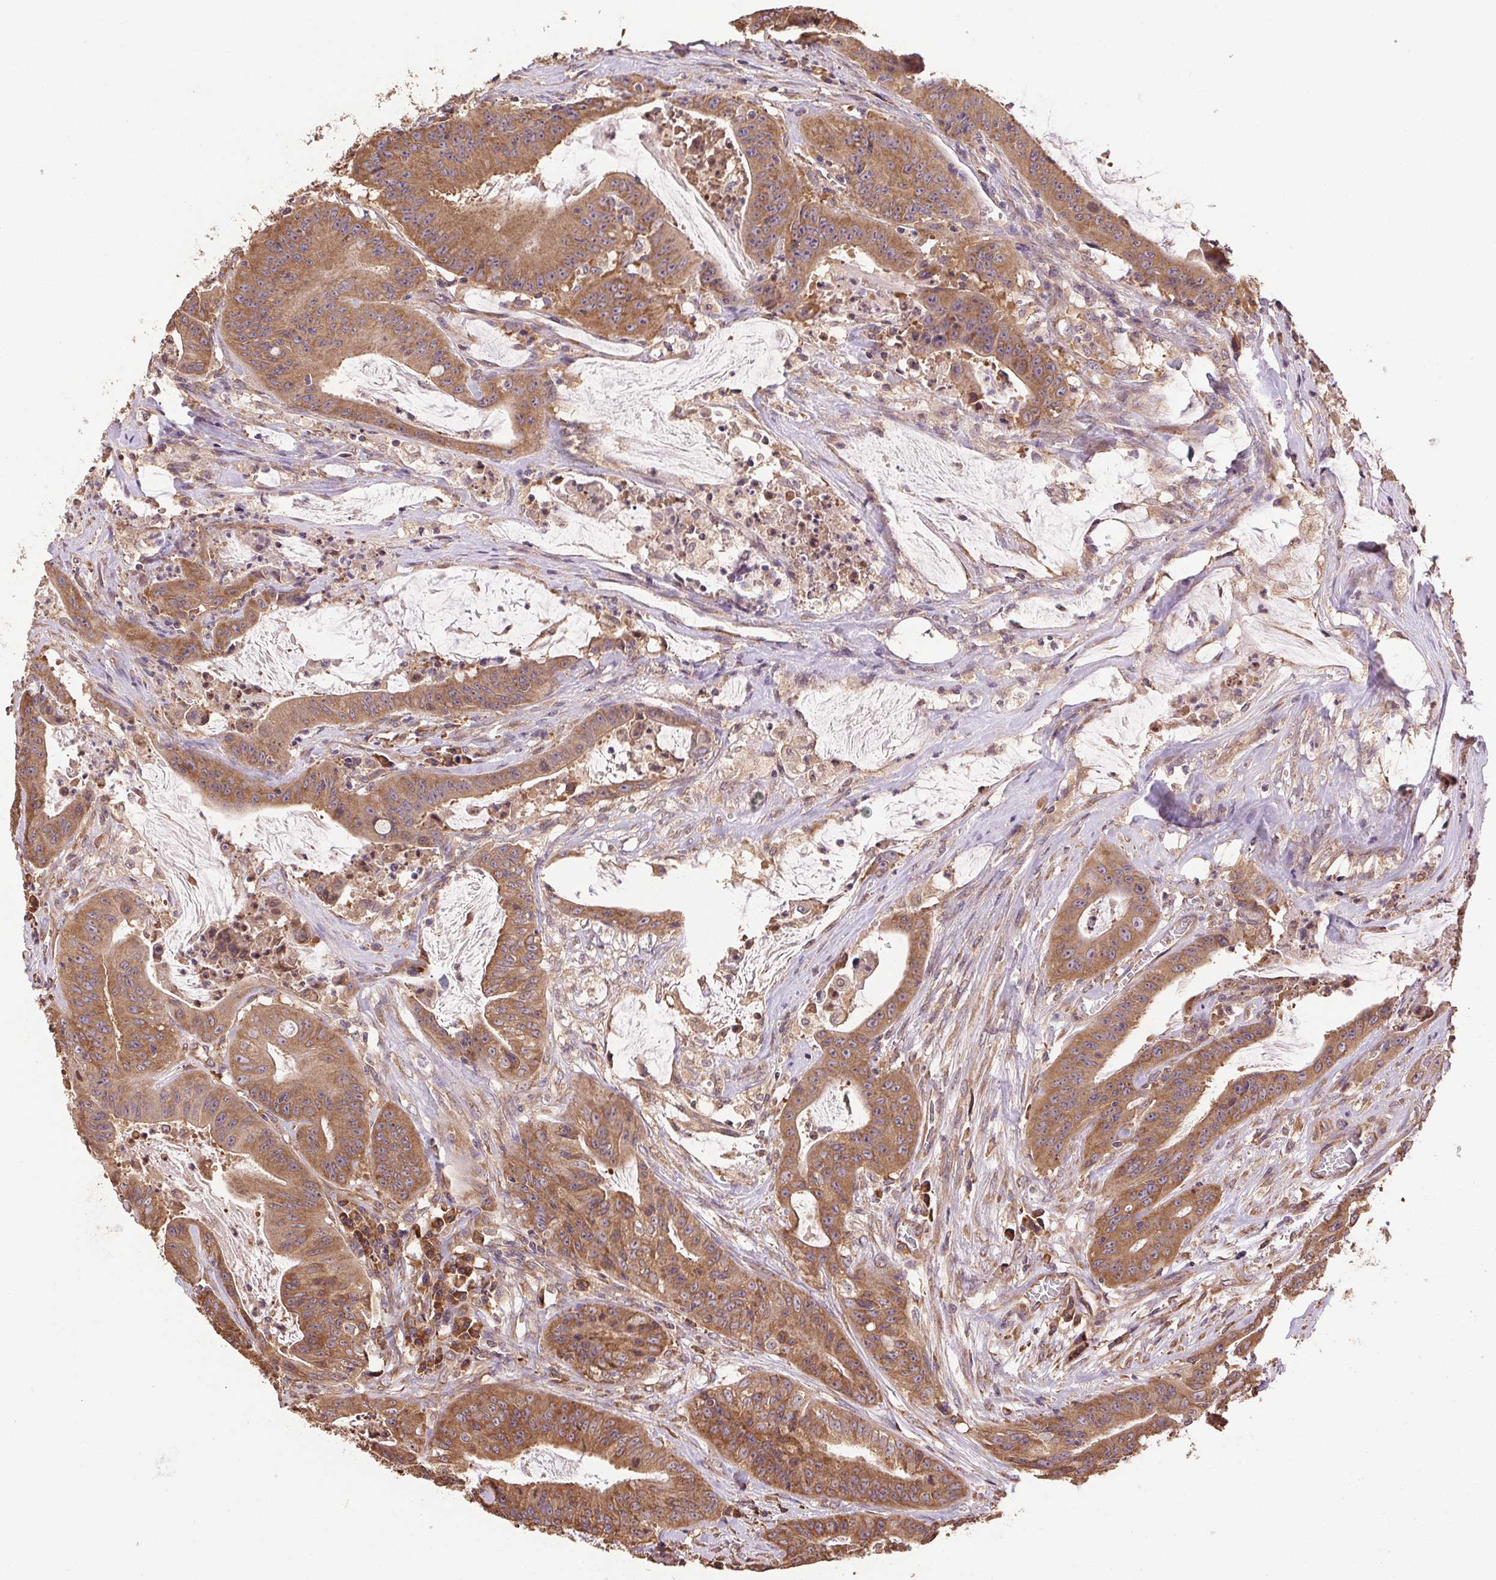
{"staining": {"intensity": "moderate", "quantity": ">75%", "location": "cytoplasmic/membranous"}, "tissue": "colorectal cancer", "cell_type": "Tumor cells", "image_type": "cancer", "snomed": [{"axis": "morphology", "description": "Adenocarcinoma, NOS"}, {"axis": "topography", "description": "Colon"}], "caption": "Immunohistochemical staining of adenocarcinoma (colorectal) displays moderate cytoplasmic/membranous protein positivity in about >75% of tumor cells.", "gene": "EIF2S1", "patient": {"sex": "male", "age": 33}}